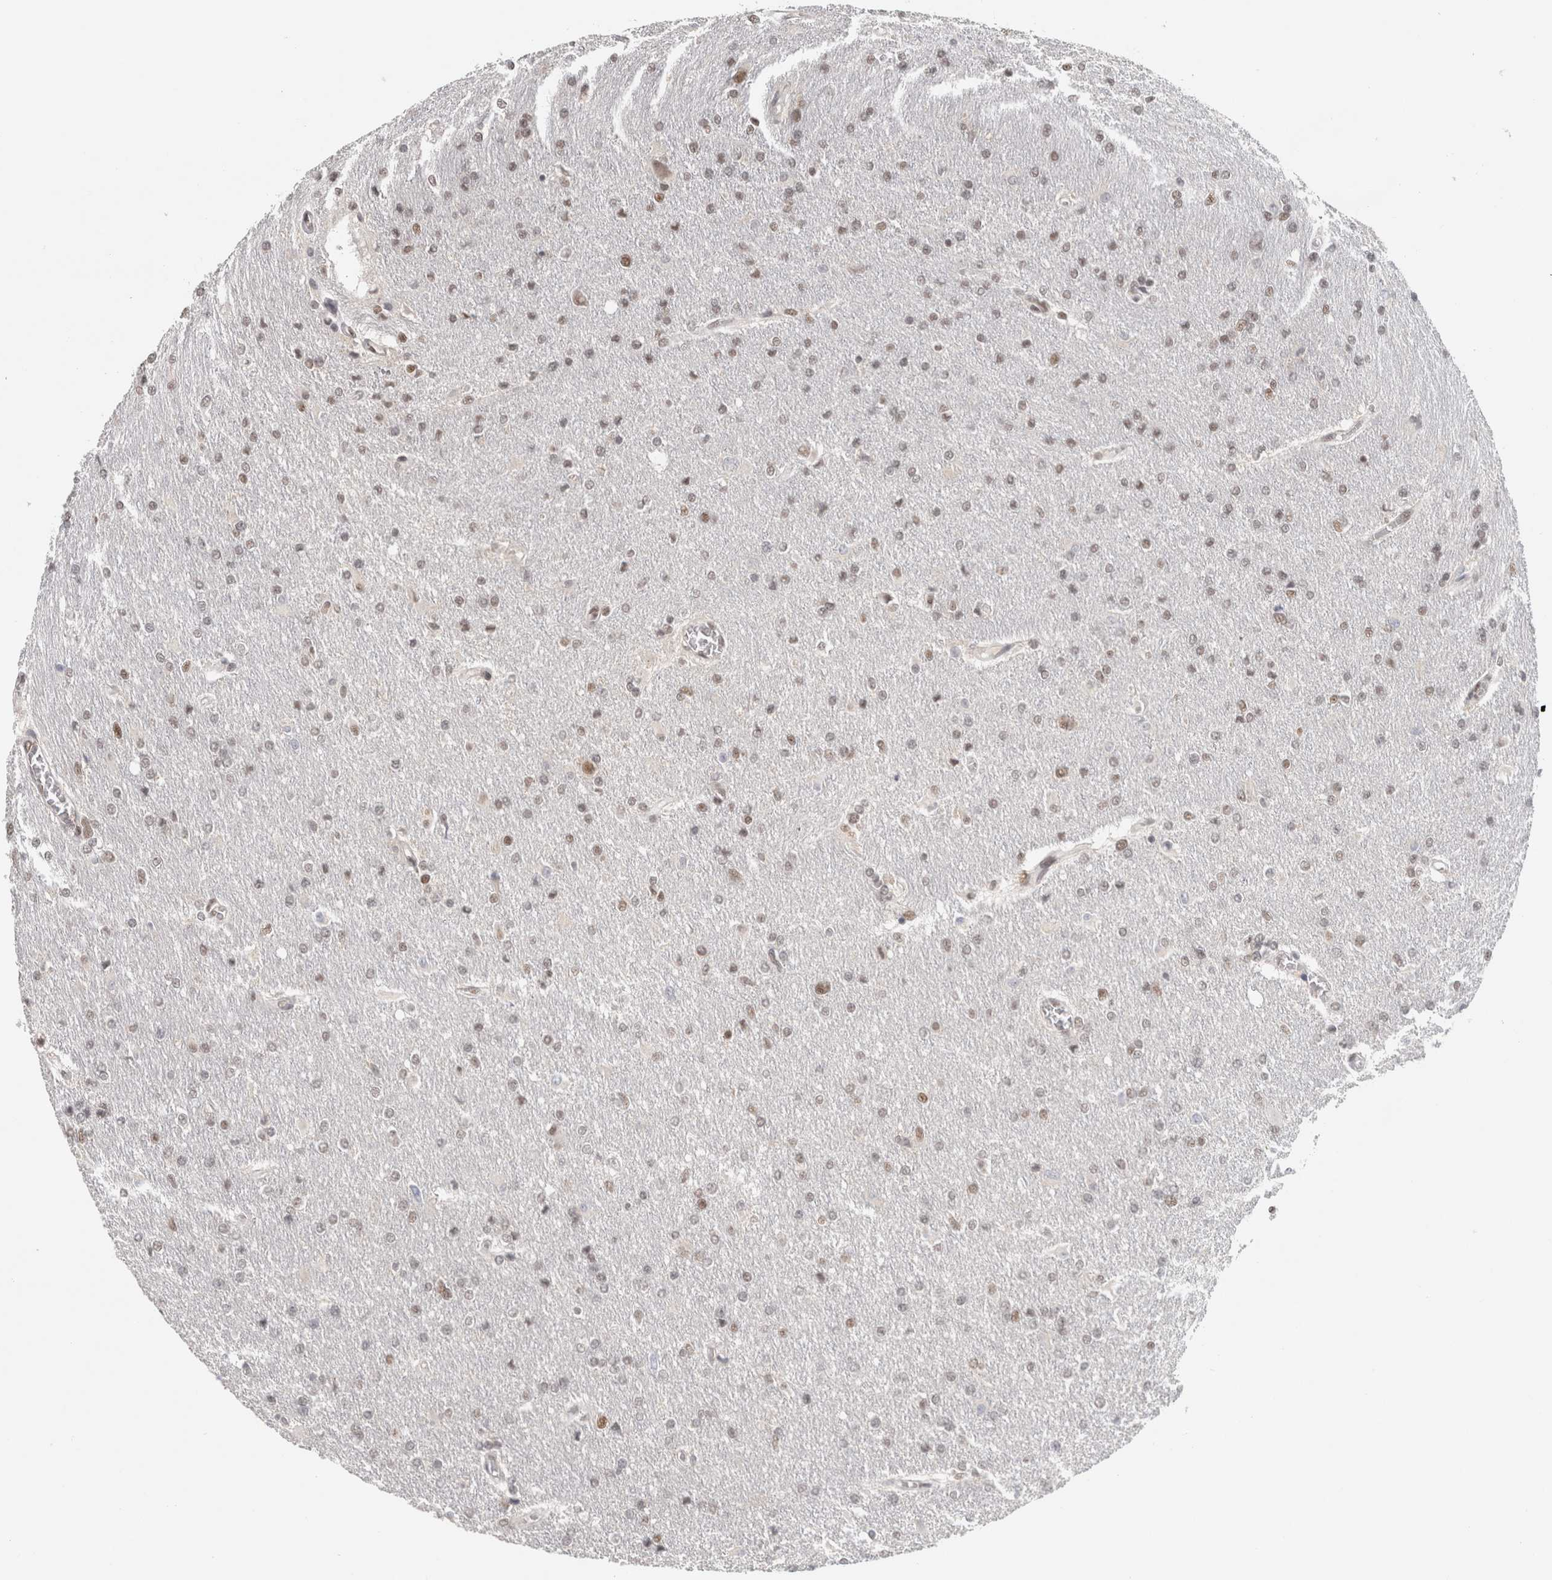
{"staining": {"intensity": "weak", "quantity": "25%-75%", "location": "nuclear"}, "tissue": "glioma", "cell_type": "Tumor cells", "image_type": "cancer", "snomed": [{"axis": "morphology", "description": "Glioma, malignant, High grade"}, {"axis": "topography", "description": "Cerebral cortex"}], "caption": "Immunohistochemistry (DAB) staining of human malignant glioma (high-grade) shows weak nuclear protein staining in approximately 25%-75% of tumor cells. Using DAB (3,3'-diaminobenzidine) (brown) and hematoxylin (blue) stains, captured at high magnification using brightfield microscopy.", "gene": "ZNF830", "patient": {"sex": "female", "age": 36}}